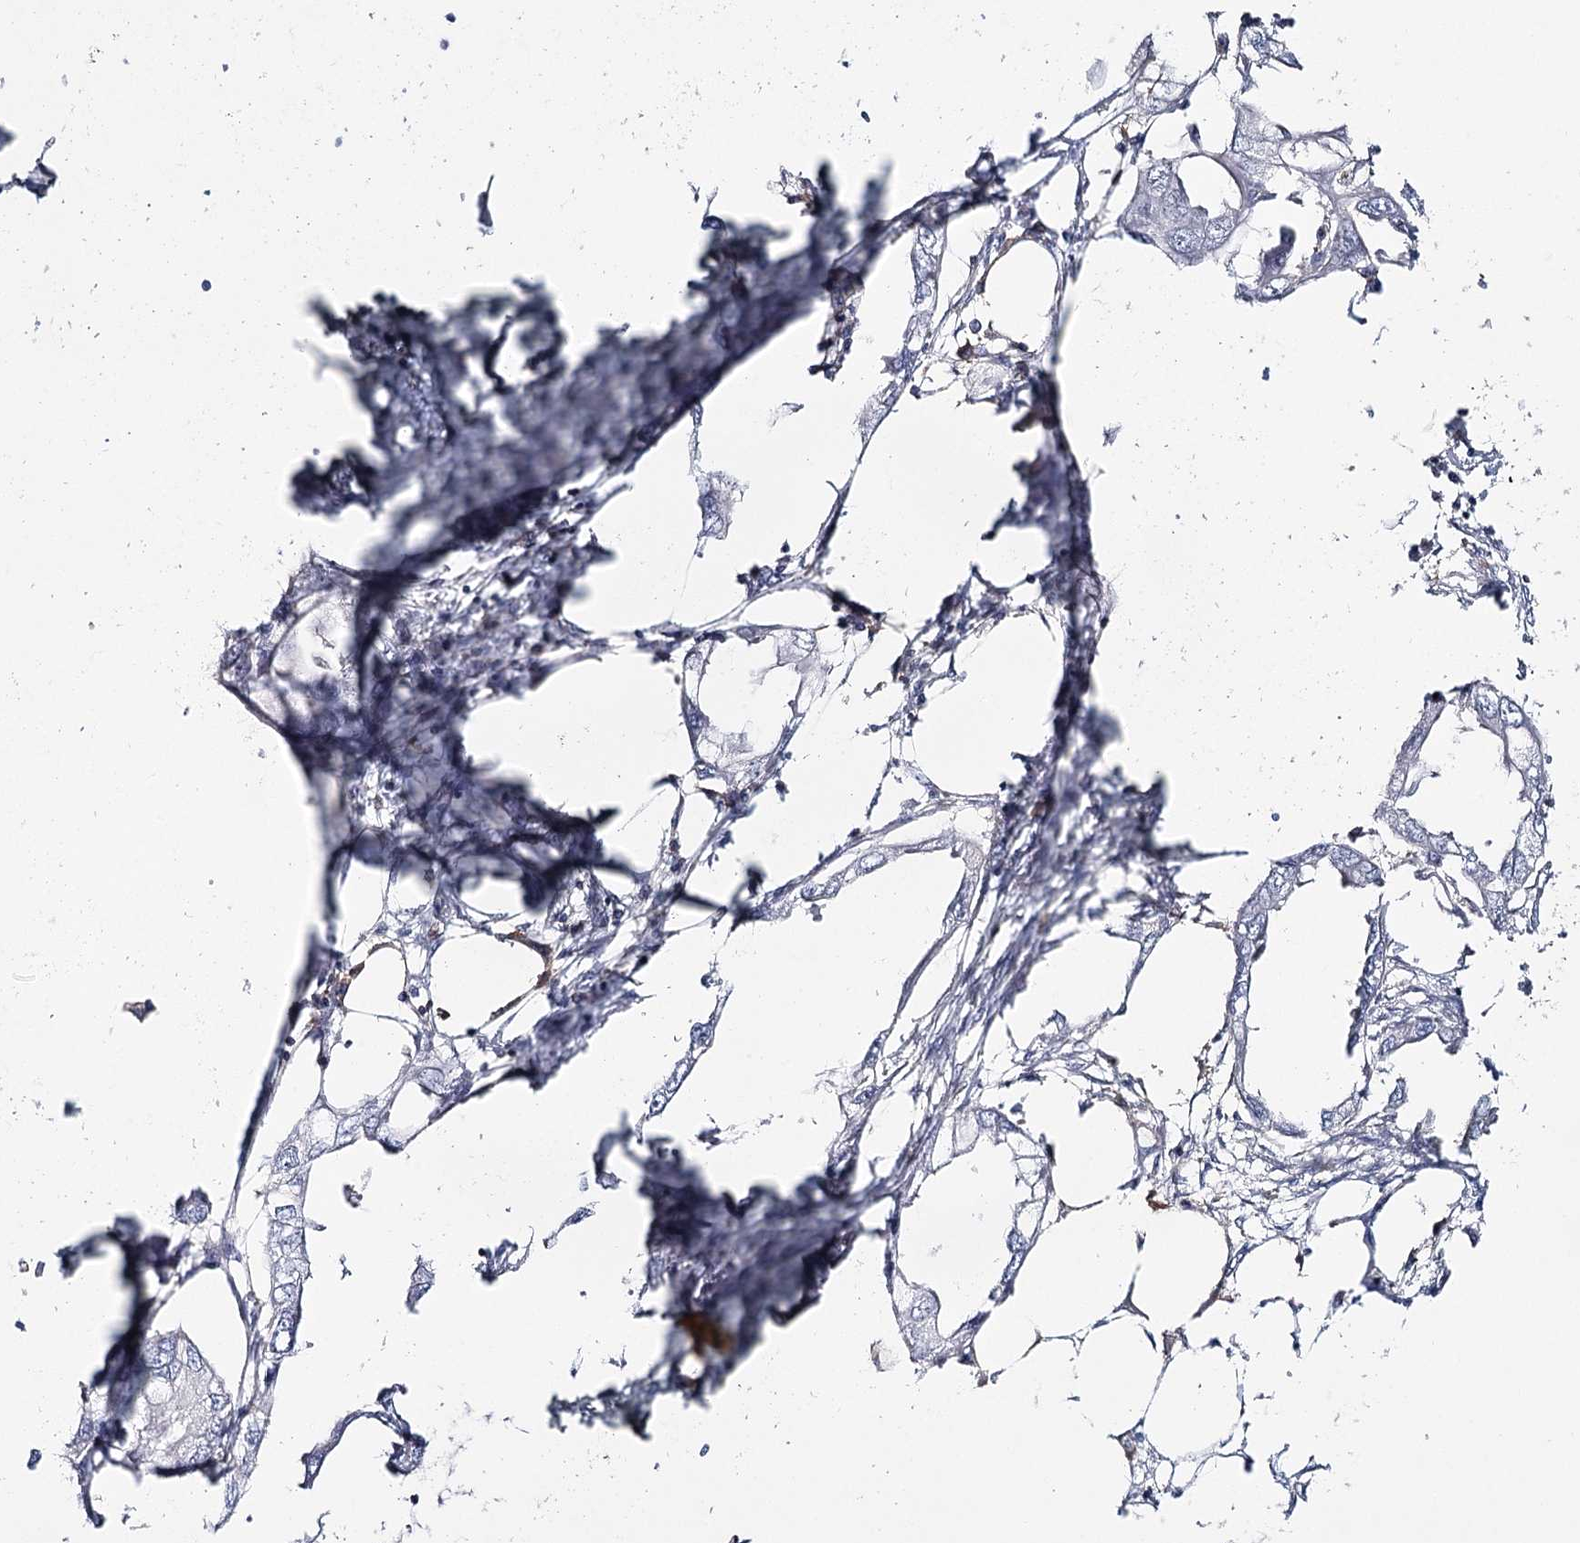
{"staining": {"intensity": "negative", "quantity": "none", "location": "none"}, "tissue": "endometrial cancer", "cell_type": "Tumor cells", "image_type": "cancer", "snomed": [{"axis": "morphology", "description": "Adenocarcinoma, NOS"}, {"axis": "morphology", "description": "Adenocarcinoma, metastatic, NOS"}, {"axis": "topography", "description": "Adipose tissue"}, {"axis": "topography", "description": "Endometrium"}], "caption": "Immunohistochemical staining of human endometrial adenocarcinoma demonstrates no significant expression in tumor cells.", "gene": "ZC3H8", "patient": {"sex": "female", "age": 67}}